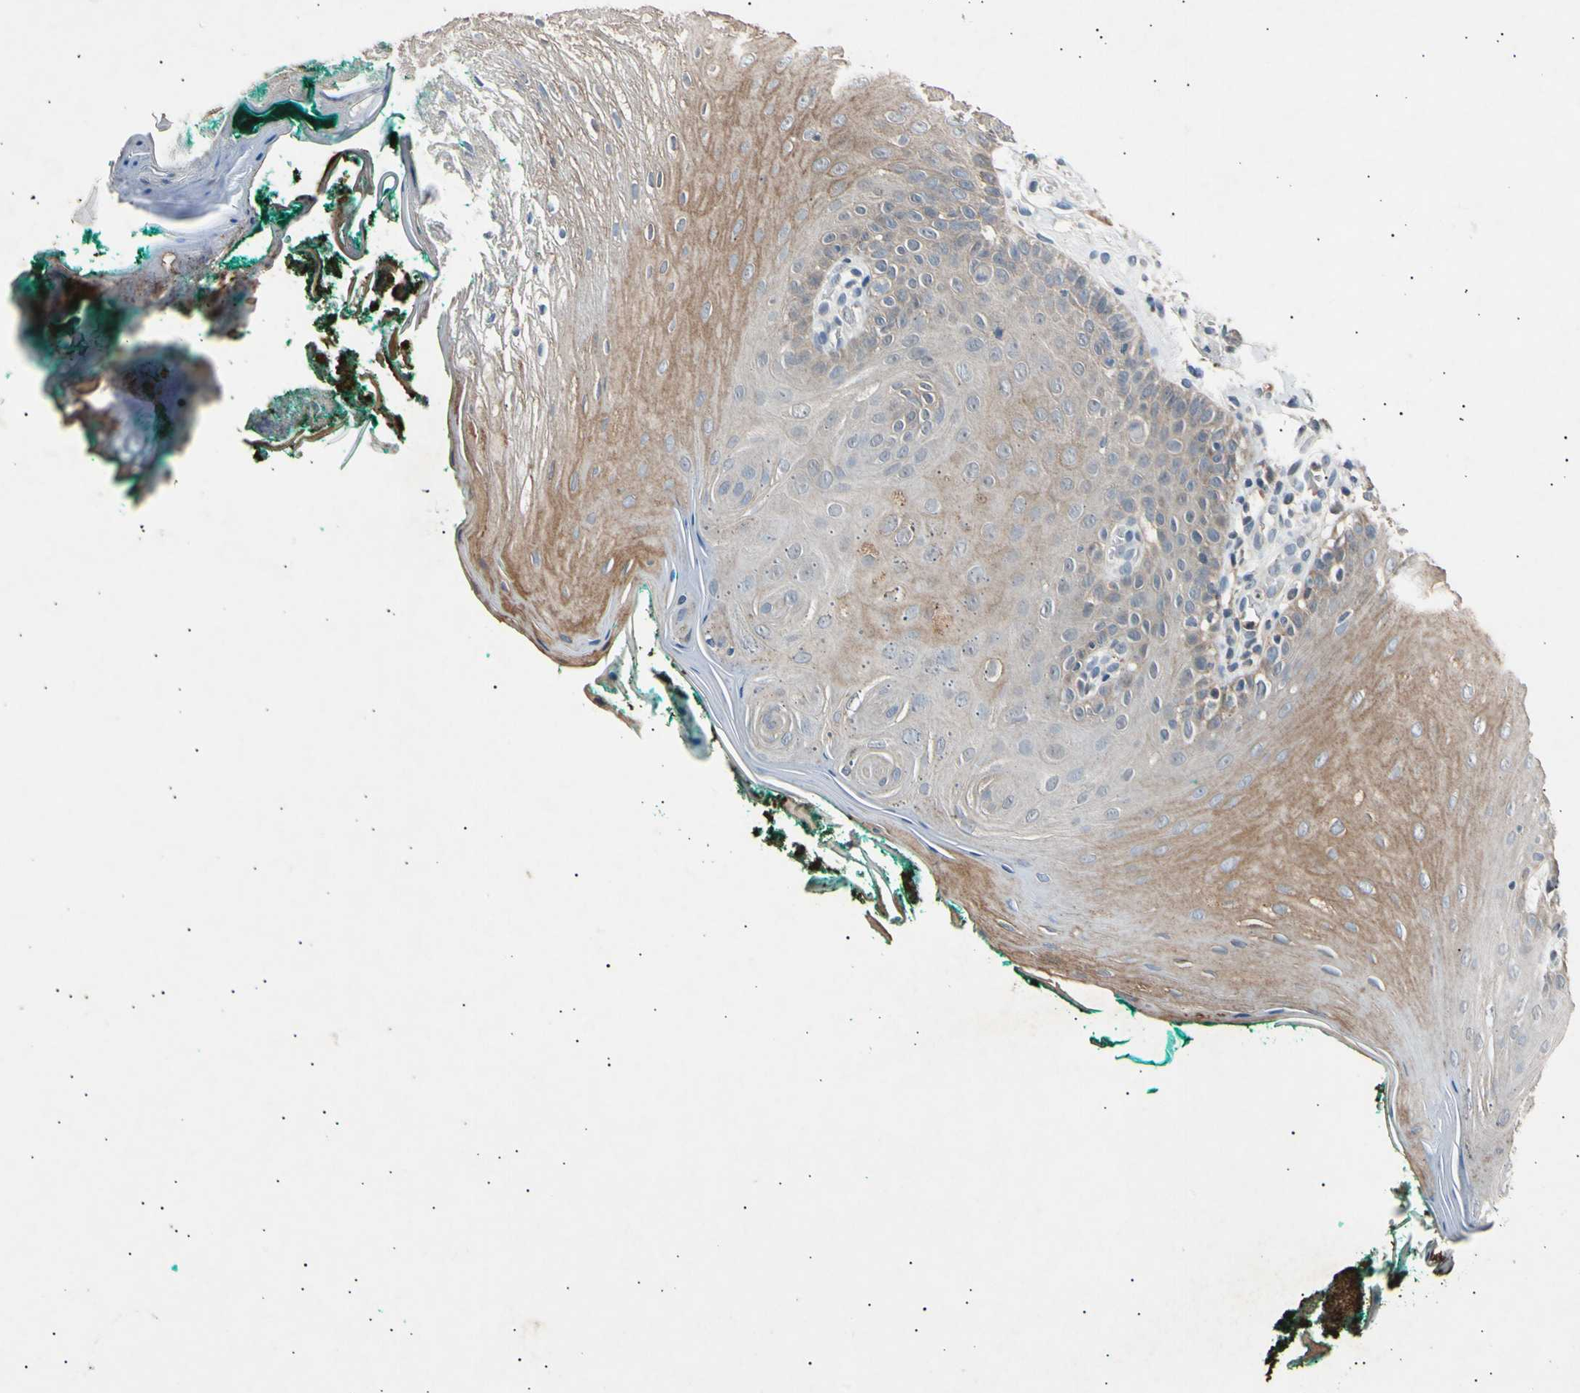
{"staining": {"intensity": "weak", "quantity": ">75%", "location": "cytoplasmic/membranous"}, "tissue": "oral mucosa", "cell_type": "Squamous epithelial cells", "image_type": "normal", "snomed": [{"axis": "morphology", "description": "Normal tissue, NOS"}, {"axis": "topography", "description": "Skeletal muscle"}, {"axis": "topography", "description": "Oral tissue"}], "caption": "This is a micrograph of immunohistochemistry staining of unremarkable oral mucosa, which shows weak expression in the cytoplasmic/membranous of squamous epithelial cells.", "gene": "ADCY3", "patient": {"sex": "male", "age": 58}}